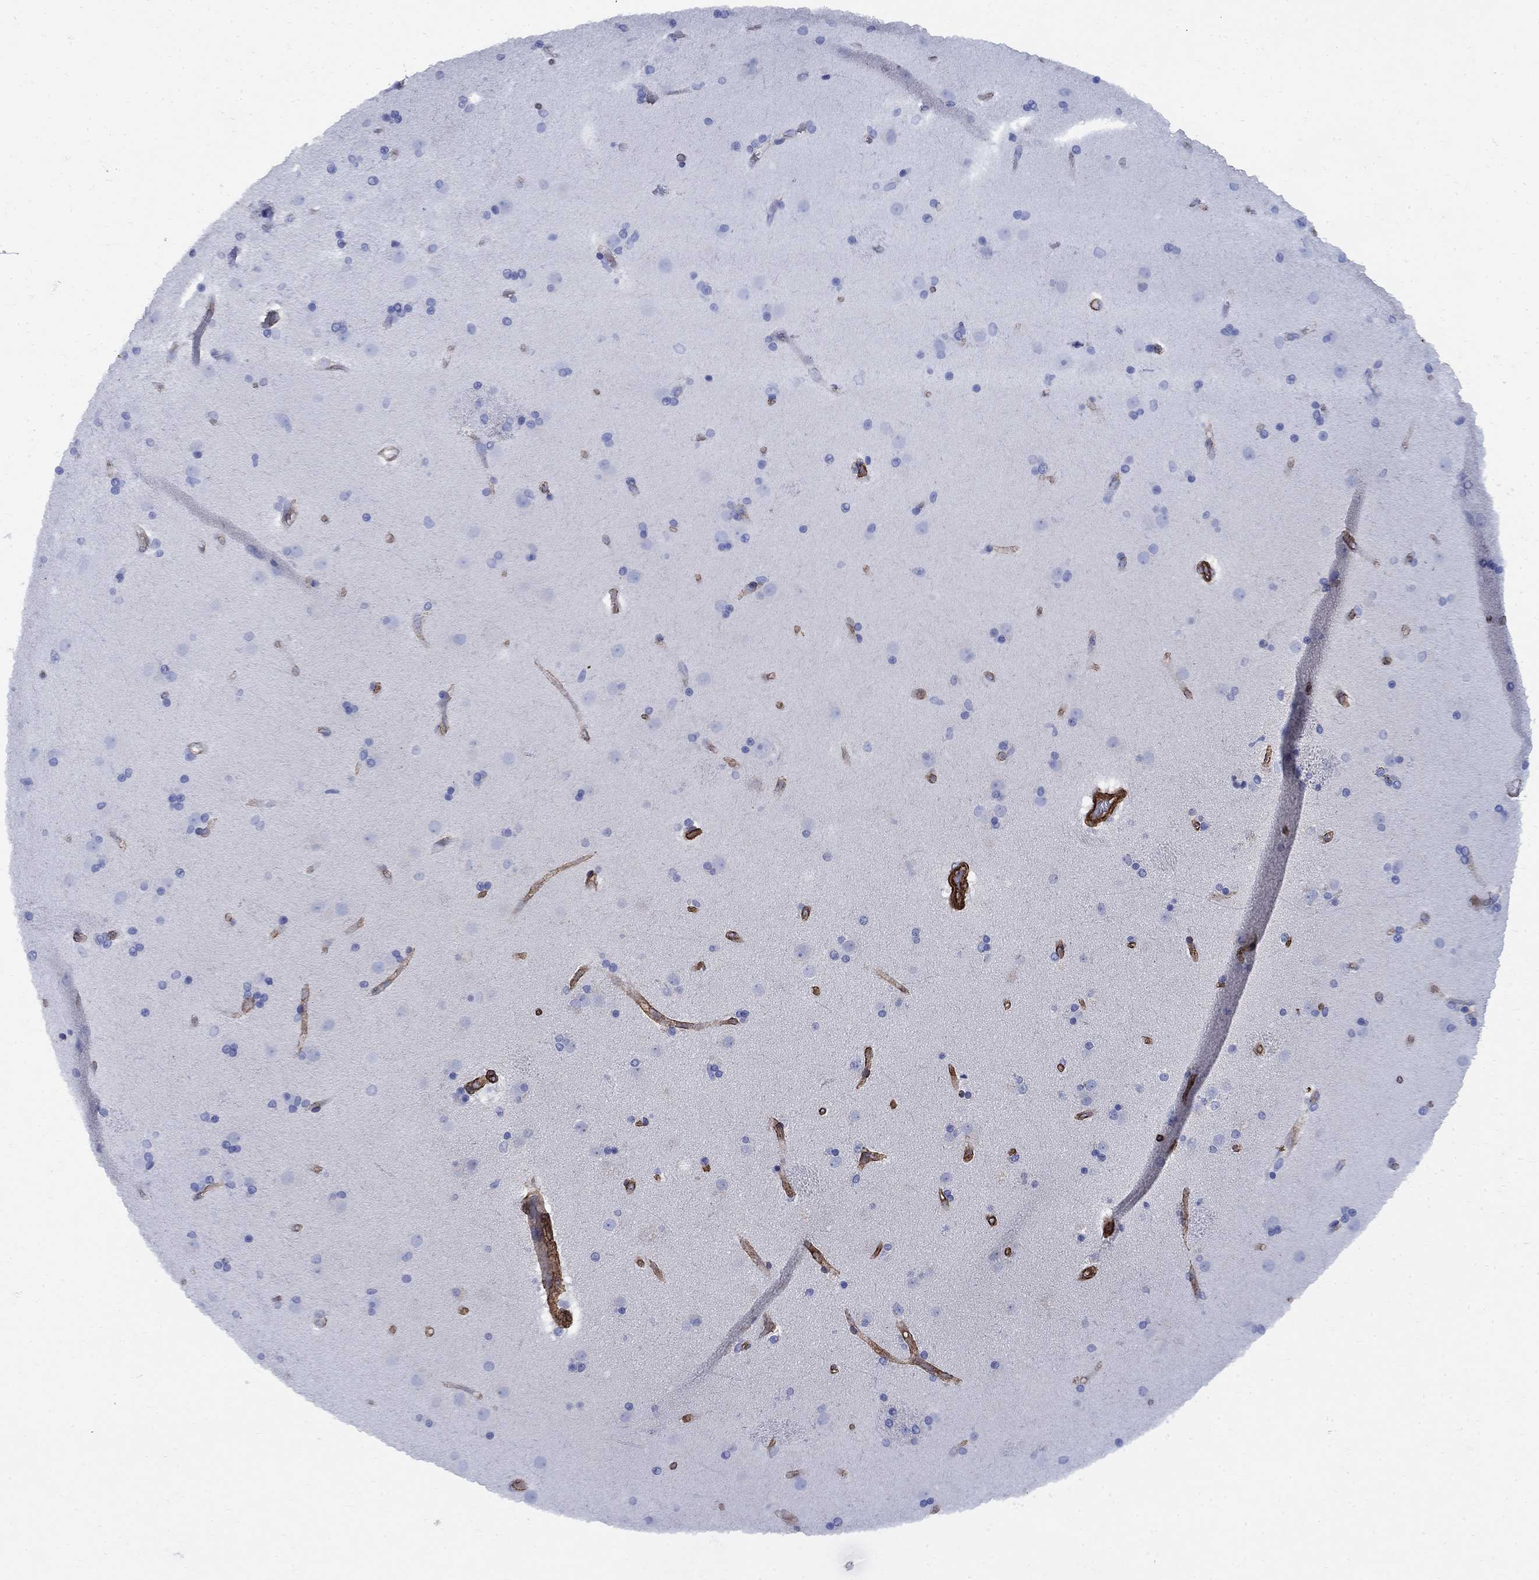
{"staining": {"intensity": "negative", "quantity": "none", "location": "none"}, "tissue": "caudate", "cell_type": "Glial cells", "image_type": "normal", "snomed": [{"axis": "morphology", "description": "Normal tissue, NOS"}, {"axis": "topography", "description": "Lateral ventricle wall"}], "caption": "This is an IHC histopathology image of normal human caudate. There is no staining in glial cells.", "gene": "VTN", "patient": {"sex": "female", "age": 71}}